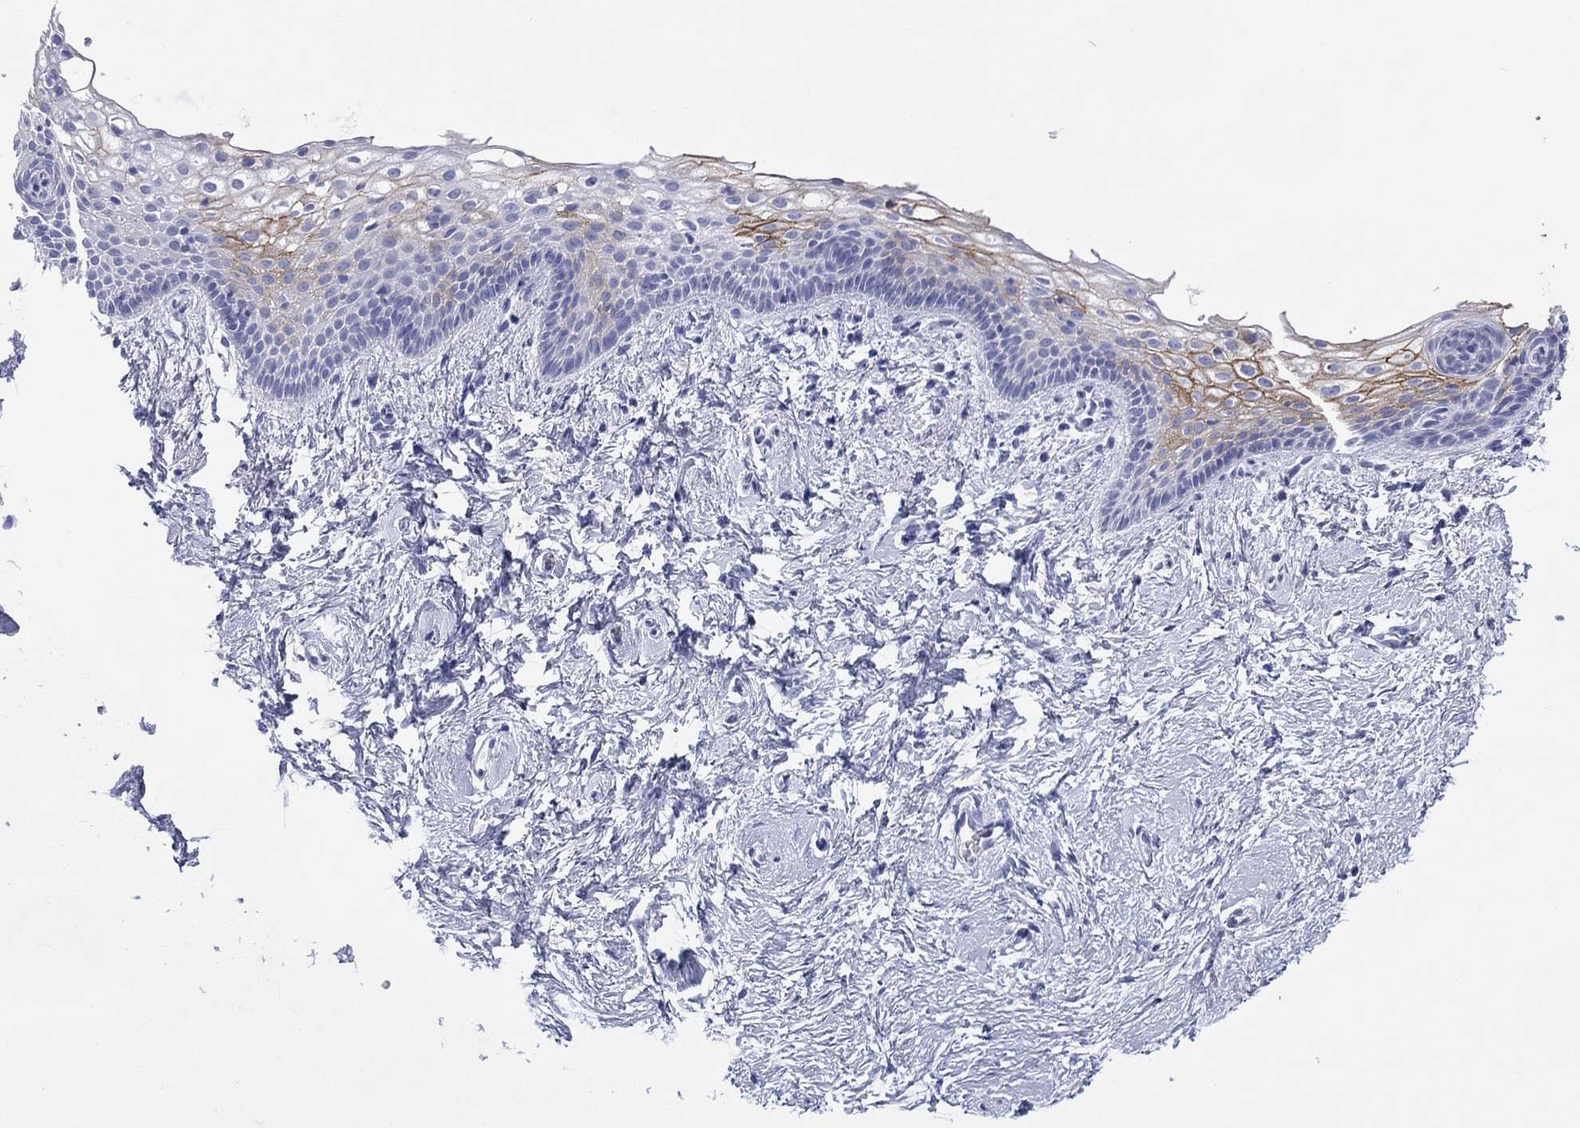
{"staining": {"intensity": "strong", "quantity": "25%-75%", "location": "cytoplasmic/membranous"}, "tissue": "vagina", "cell_type": "Squamous epithelial cells", "image_type": "normal", "snomed": [{"axis": "morphology", "description": "Normal tissue, NOS"}, {"axis": "topography", "description": "Vagina"}], "caption": "The photomicrograph reveals staining of unremarkable vagina, revealing strong cytoplasmic/membranous protein expression (brown color) within squamous epithelial cells. (DAB (3,3'-diaminobenzidine) IHC with brightfield microscopy, high magnification).", "gene": "DSG1", "patient": {"sex": "female", "age": 61}}